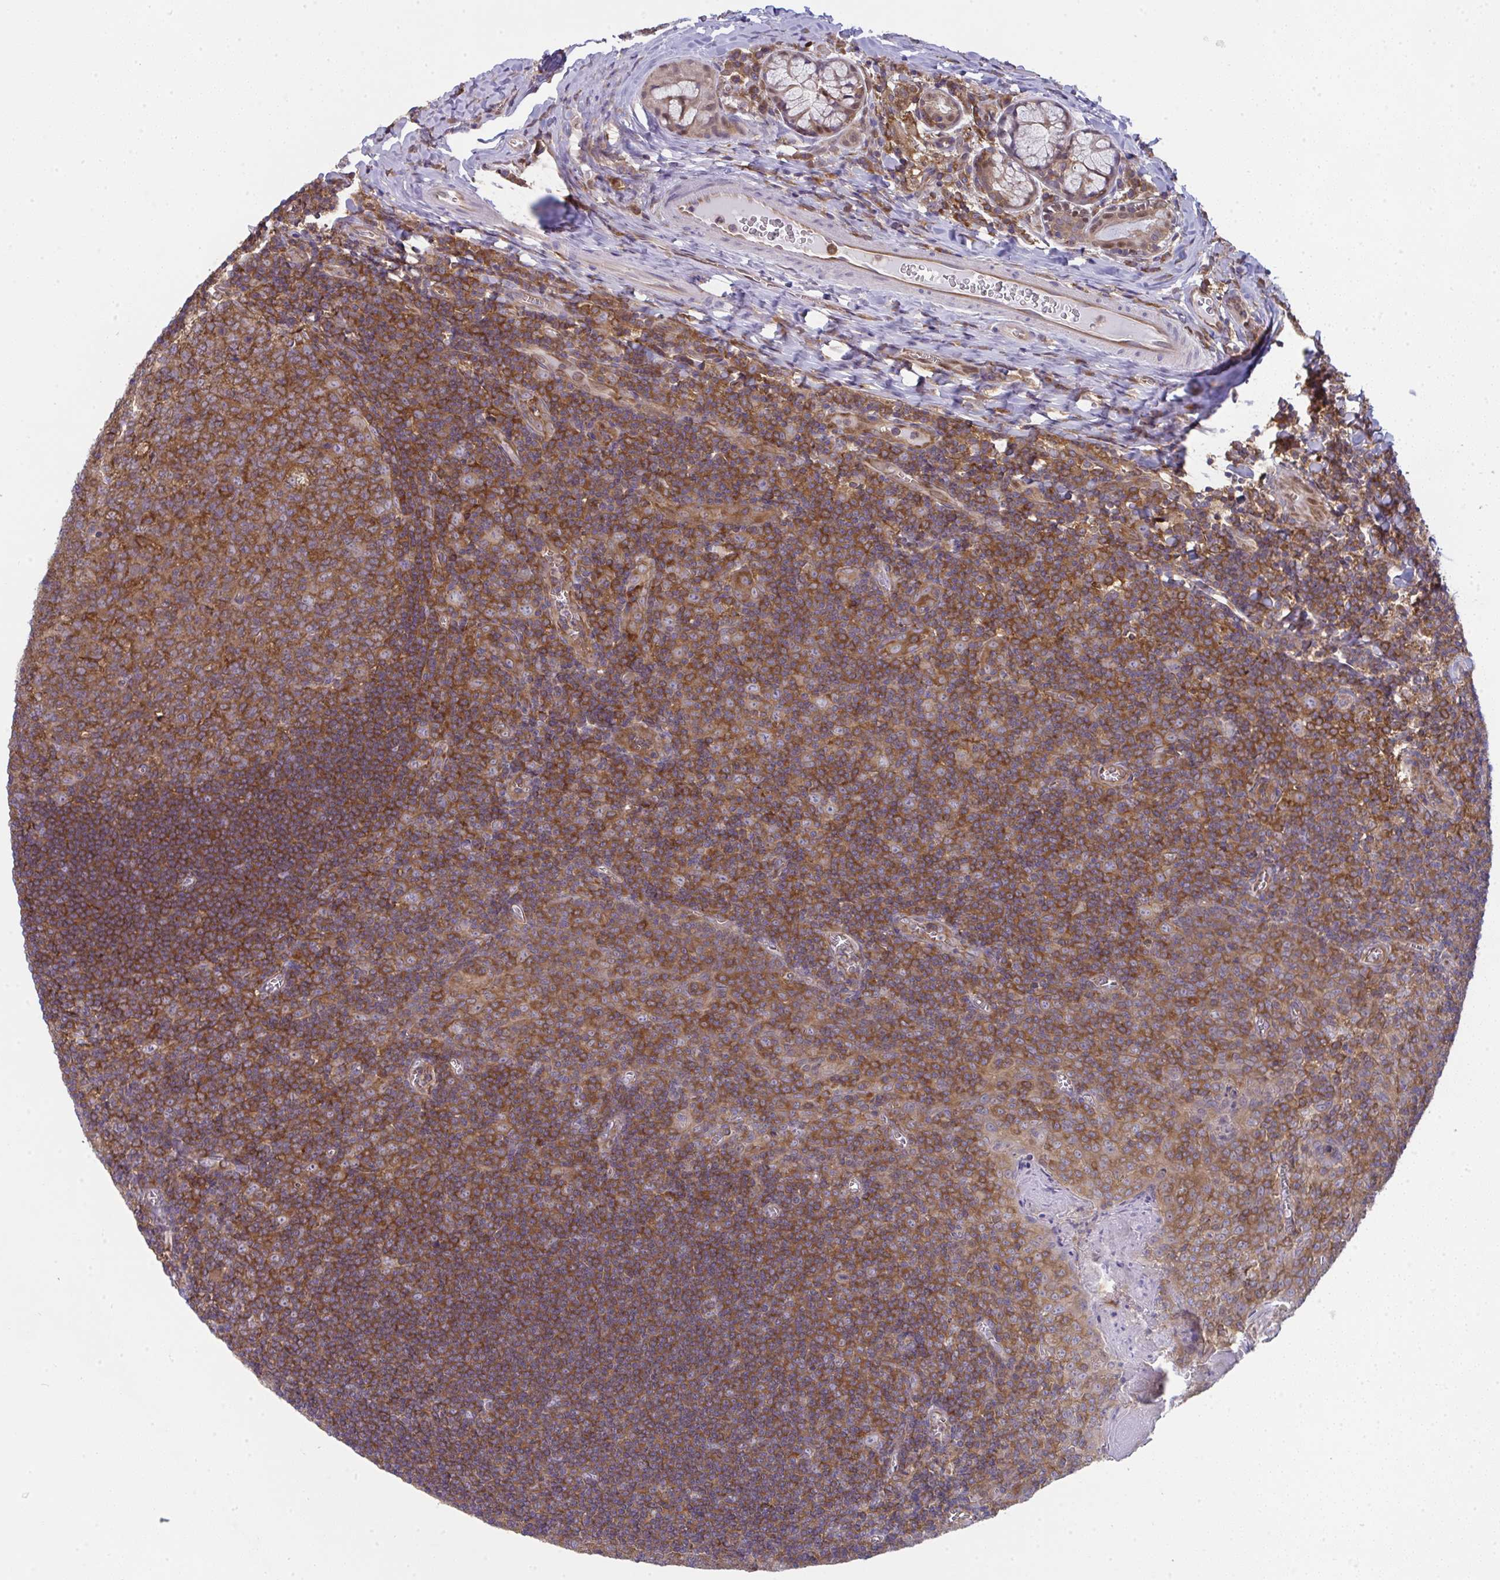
{"staining": {"intensity": "moderate", "quantity": ">75%", "location": "cytoplasmic/membranous"}, "tissue": "tonsil", "cell_type": "Germinal center cells", "image_type": "normal", "snomed": [{"axis": "morphology", "description": "Normal tissue, NOS"}, {"axis": "morphology", "description": "Inflammation, NOS"}, {"axis": "topography", "description": "Tonsil"}], "caption": "Immunohistochemistry (IHC) (DAB) staining of unremarkable tonsil exhibits moderate cytoplasmic/membranous protein positivity in about >75% of germinal center cells.", "gene": "ALDH16A1", "patient": {"sex": "female", "age": 31}}